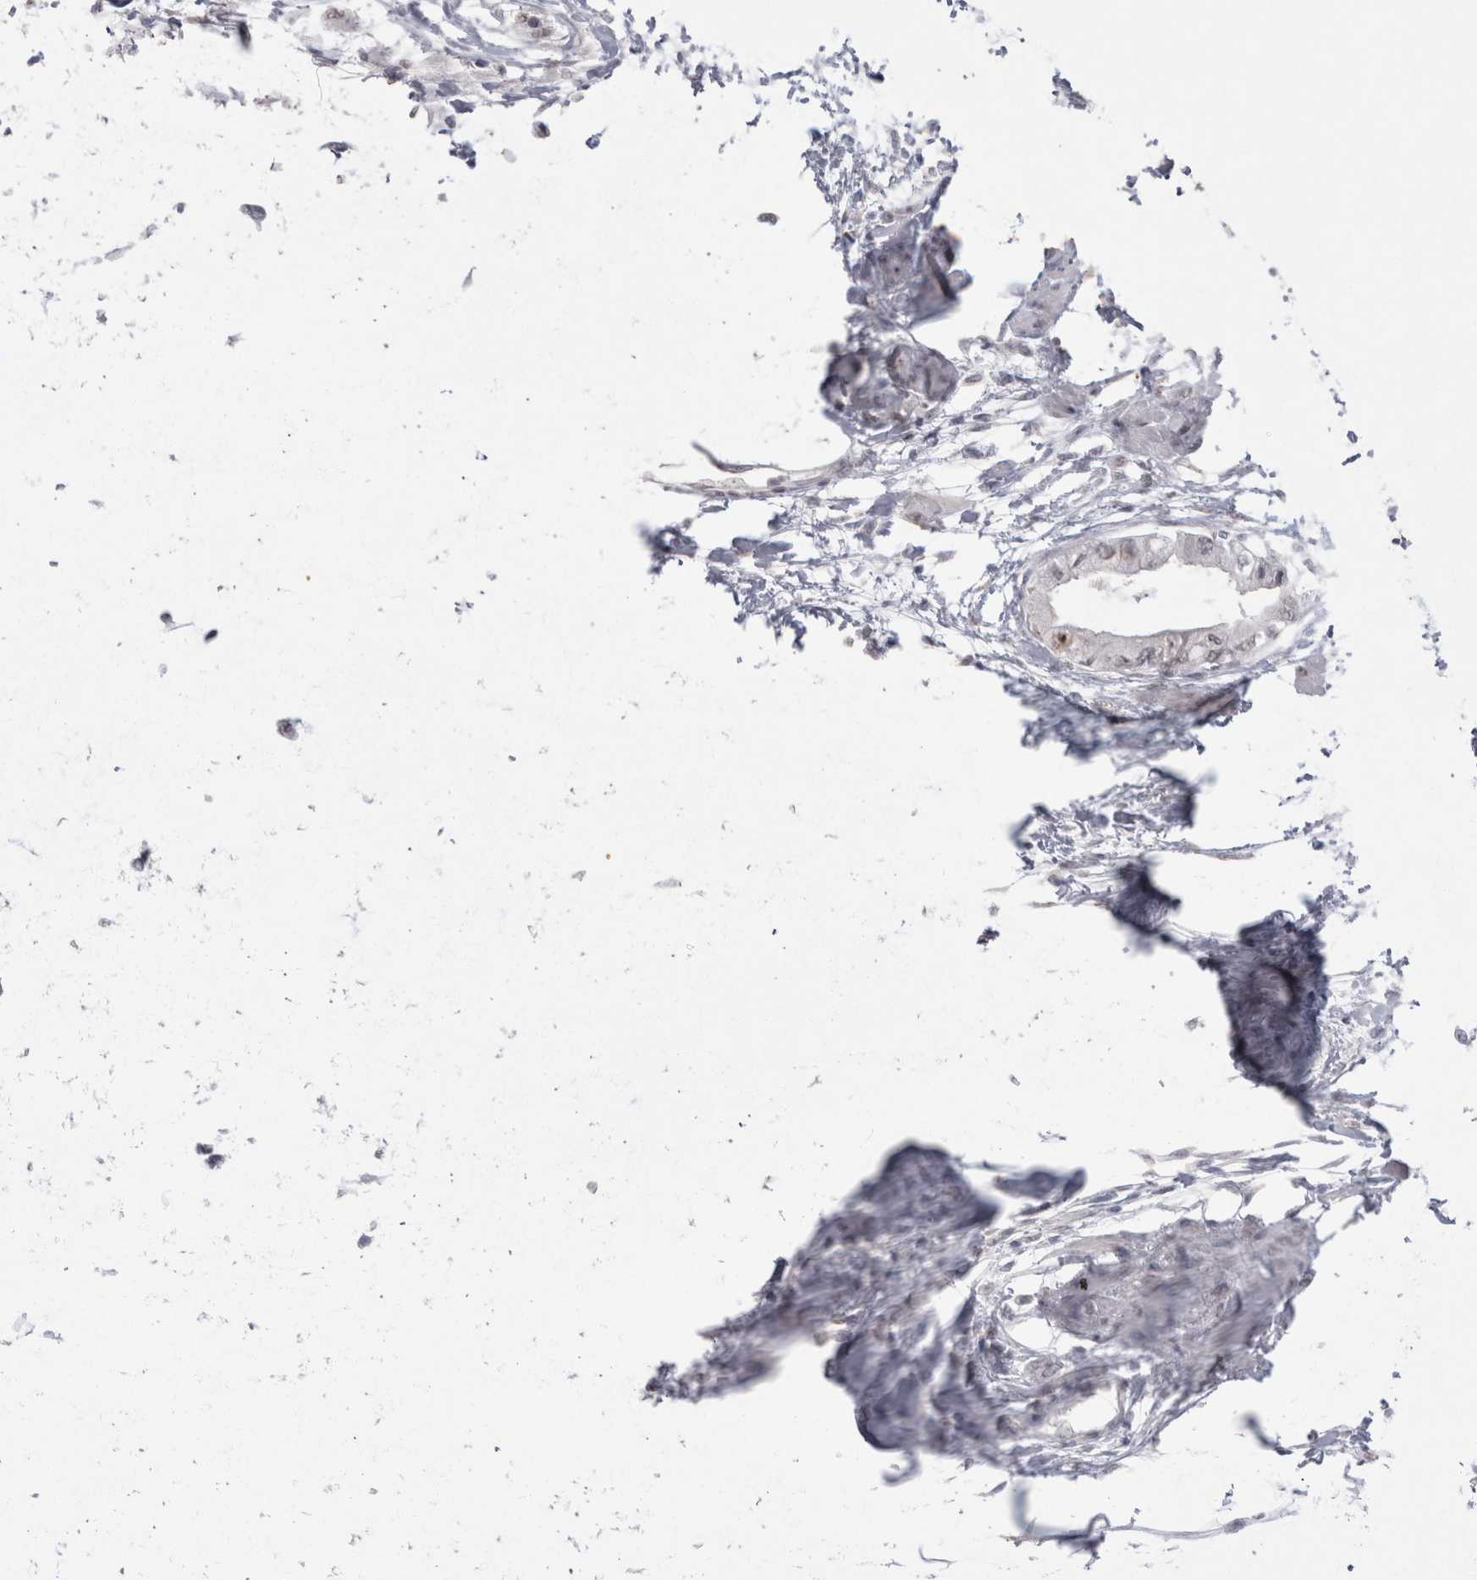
{"staining": {"intensity": "weak", "quantity": ">75%", "location": "nuclear"}, "tissue": "pancreatic cancer", "cell_type": "Tumor cells", "image_type": "cancer", "snomed": [{"axis": "morphology", "description": "Normal tissue, NOS"}, {"axis": "morphology", "description": "Adenocarcinoma, NOS"}, {"axis": "topography", "description": "Pancreas"}, {"axis": "topography", "description": "Duodenum"}], "caption": "The histopathology image shows a brown stain indicating the presence of a protein in the nuclear of tumor cells in pancreatic adenocarcinoma.", "gene": "DDX4", "patient": {"sex": "female", "age": 60}}